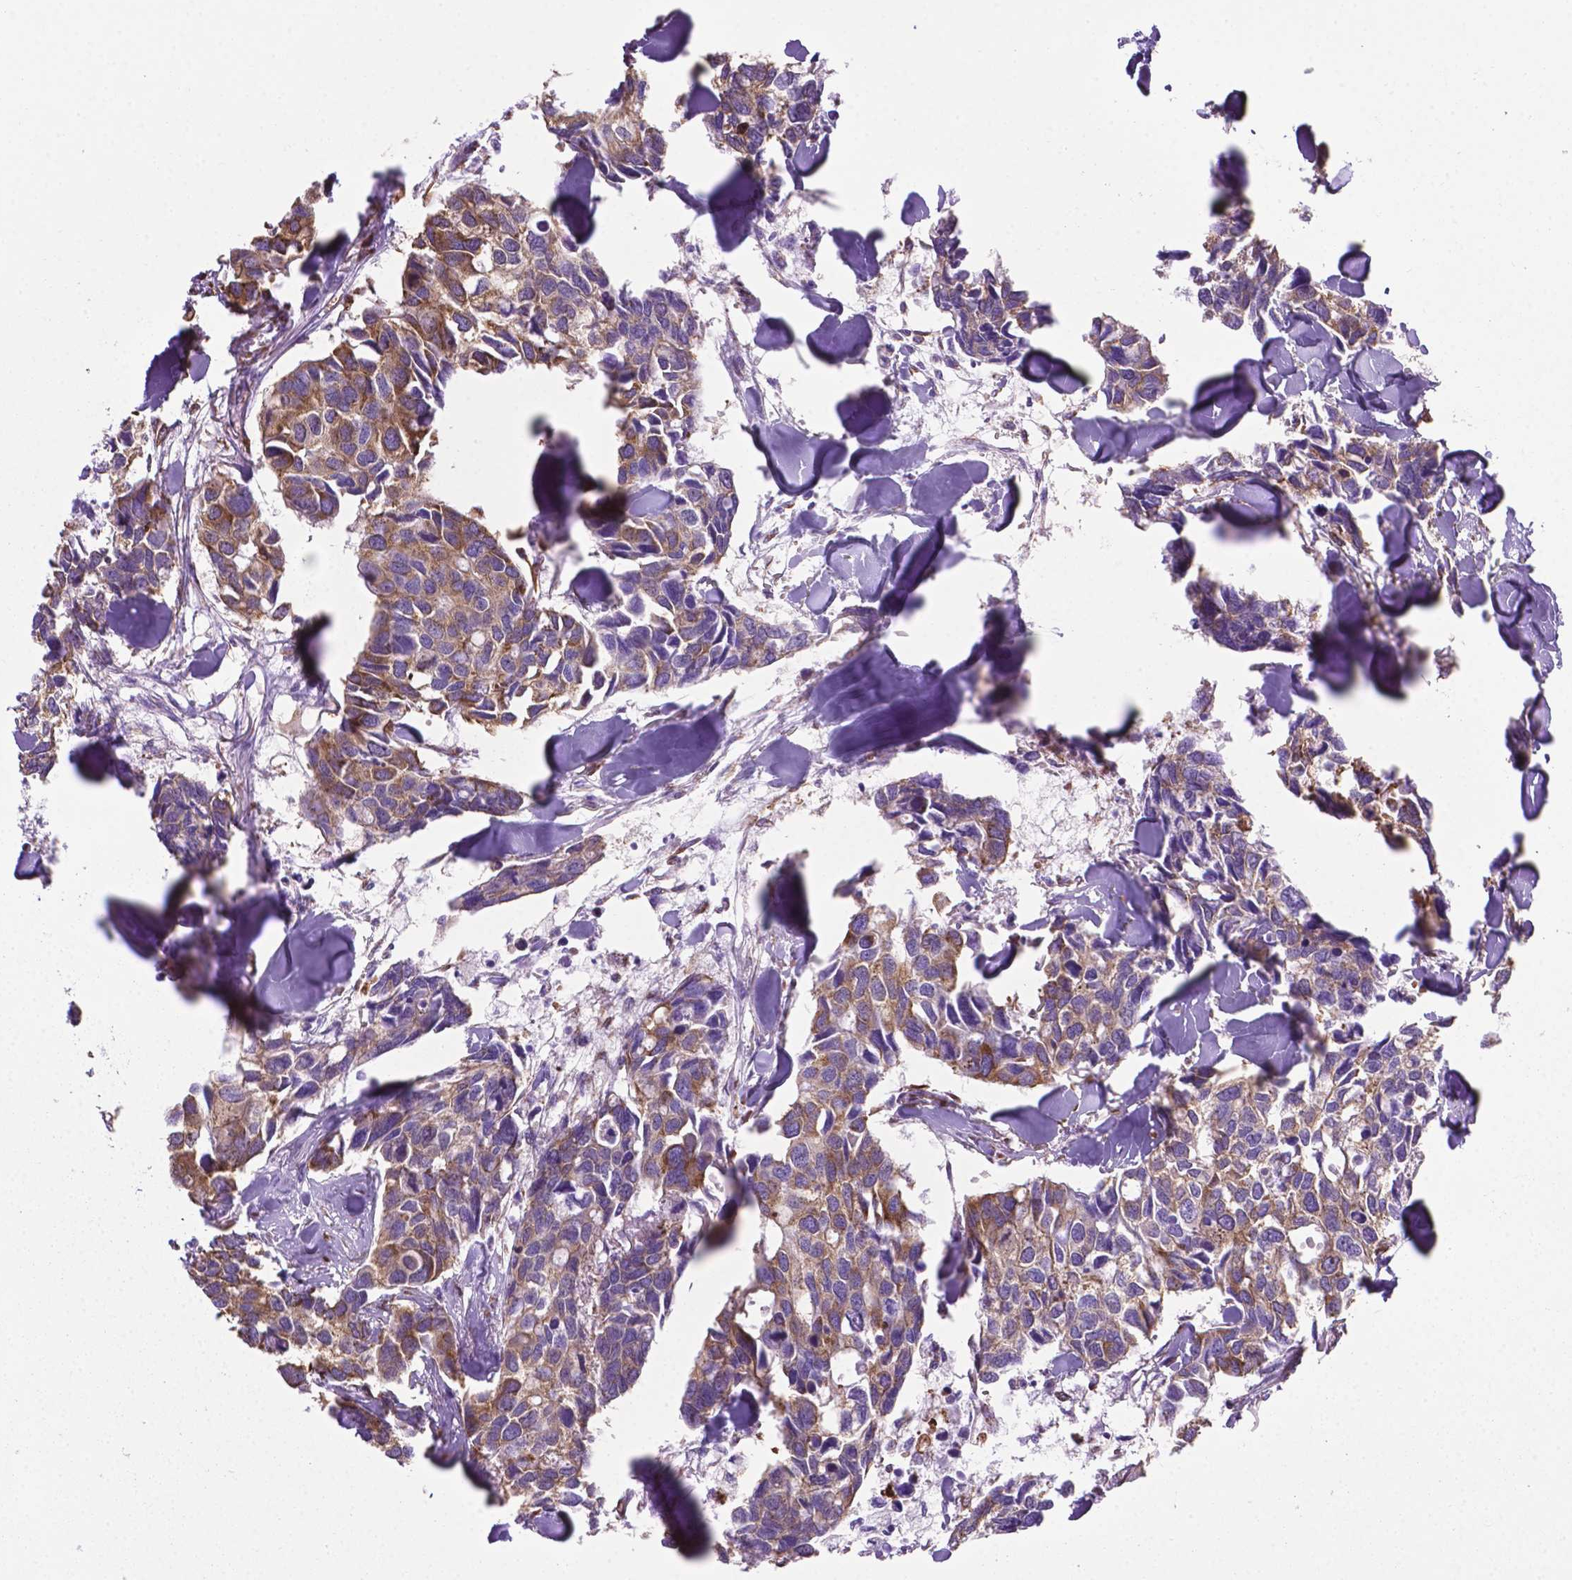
{"staining": {"intensity": "moderate", "quantity": ">75%", "location": "cytoplasmic/membranous"}, "tissue": "breast cancer", "cell_type": "Tumor cells", "image_type": "cancer", "snomed": [{"axis": "morphology", "description": "Duct carcinoma"}, {"axis": "topography", "description": "Breast"}], "caption": "Protein staining of breast cancer (invasive ductal carcinoma) tissue exhibits moderate cytoplasmic/membranous staining in about >75% of tumor cells.", "gene": "RPL29", "patient": {"sex": "female", "age": 83}}